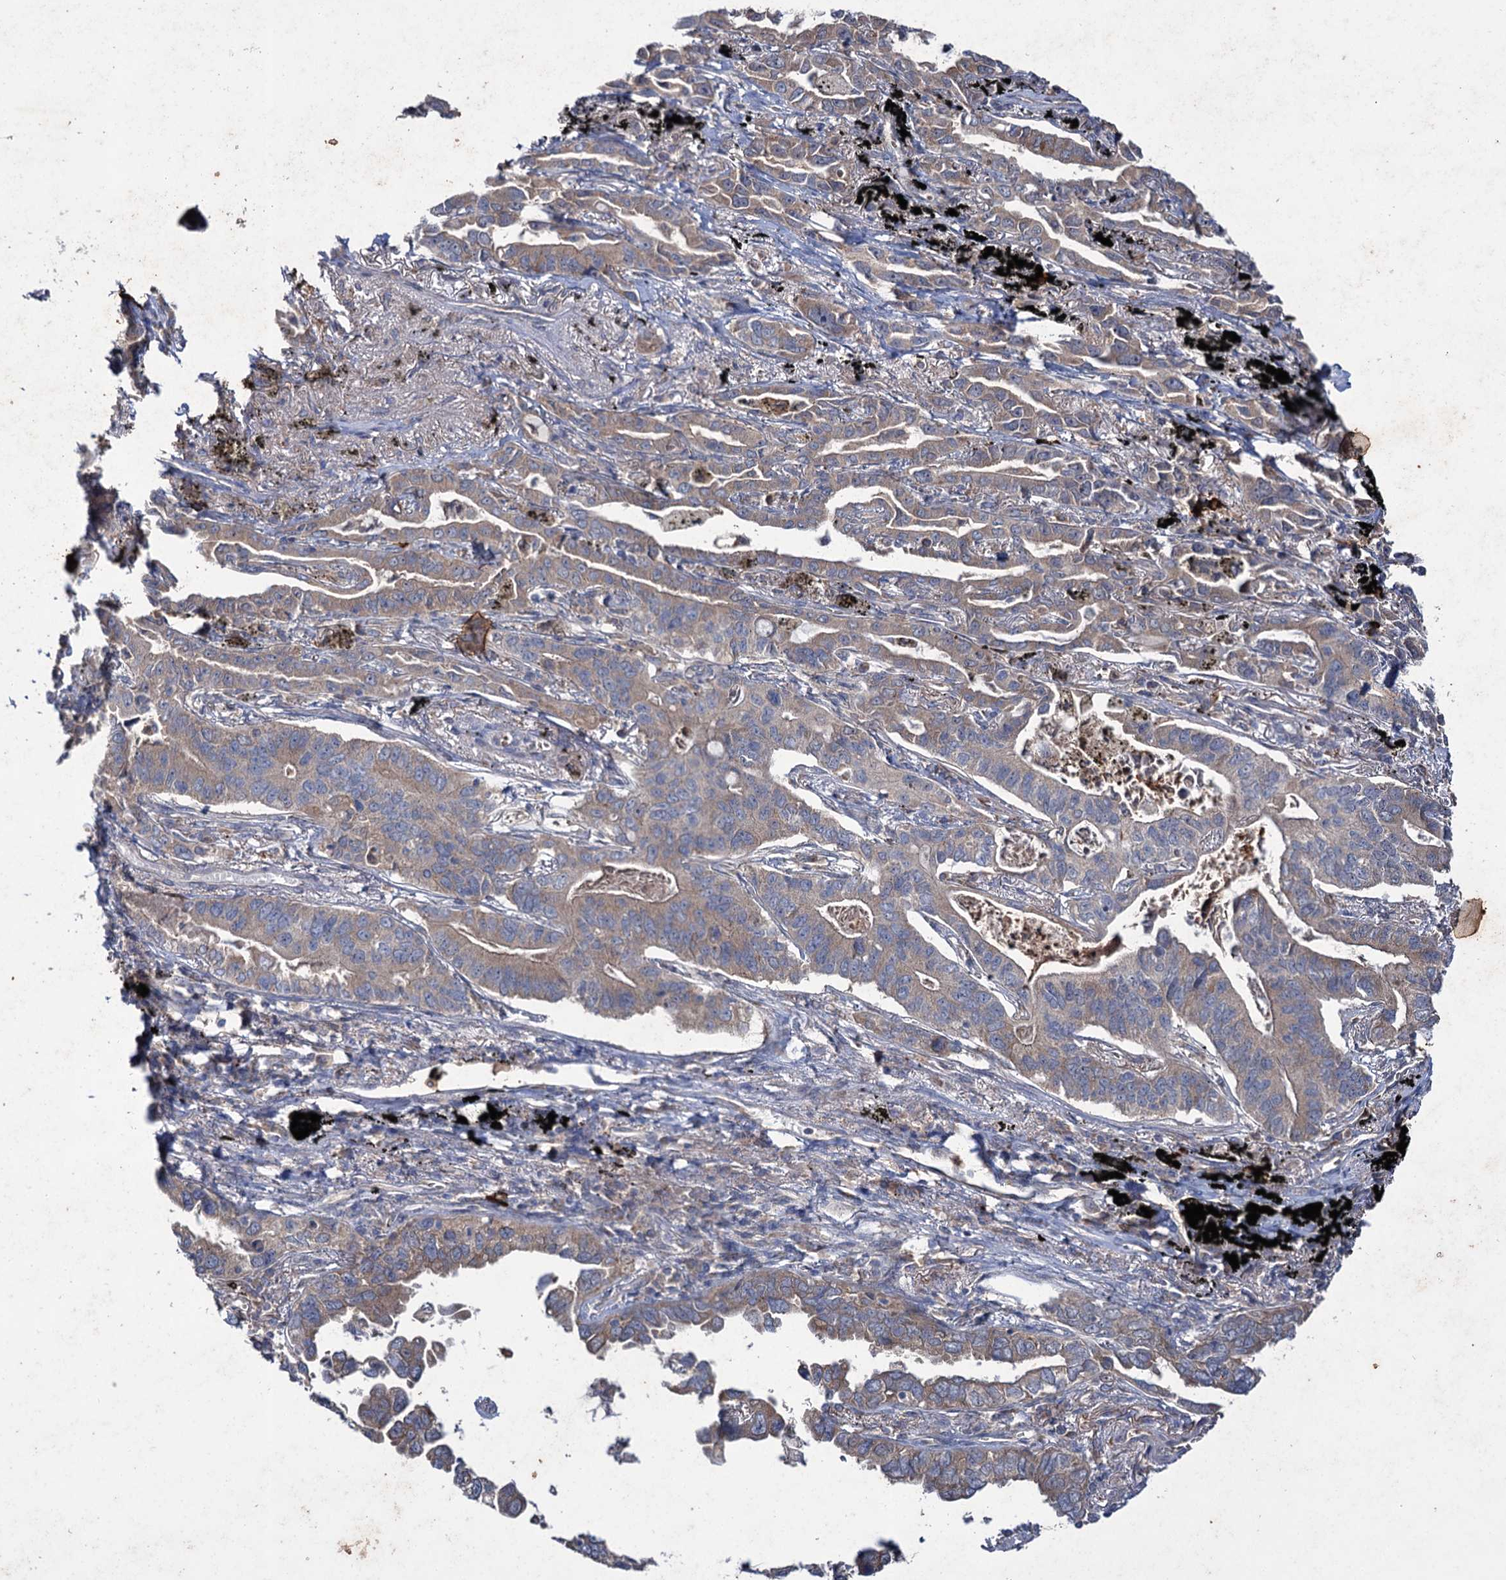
{"staining": {"intensity": "weak", "quantity": ">75%", "location": "cytoplasmic/membranous"}, "tissue": "lung cancer", "cell_type": "Tumor cells", "image_type": "cancer", "snomed": [{"axis": "morphology", "description": "Adenocarcinoma, NOS"}, {"axis": "topography", "description": "Lung"}], "caption": "Lung adenocarcinoma stained with a brown dye exhibits weak cytoplasmic/membranous positive positivity in about >75% of tumor cells.", "gene": "PTPN3", "patient": {"sex": "male", "age": 67}}